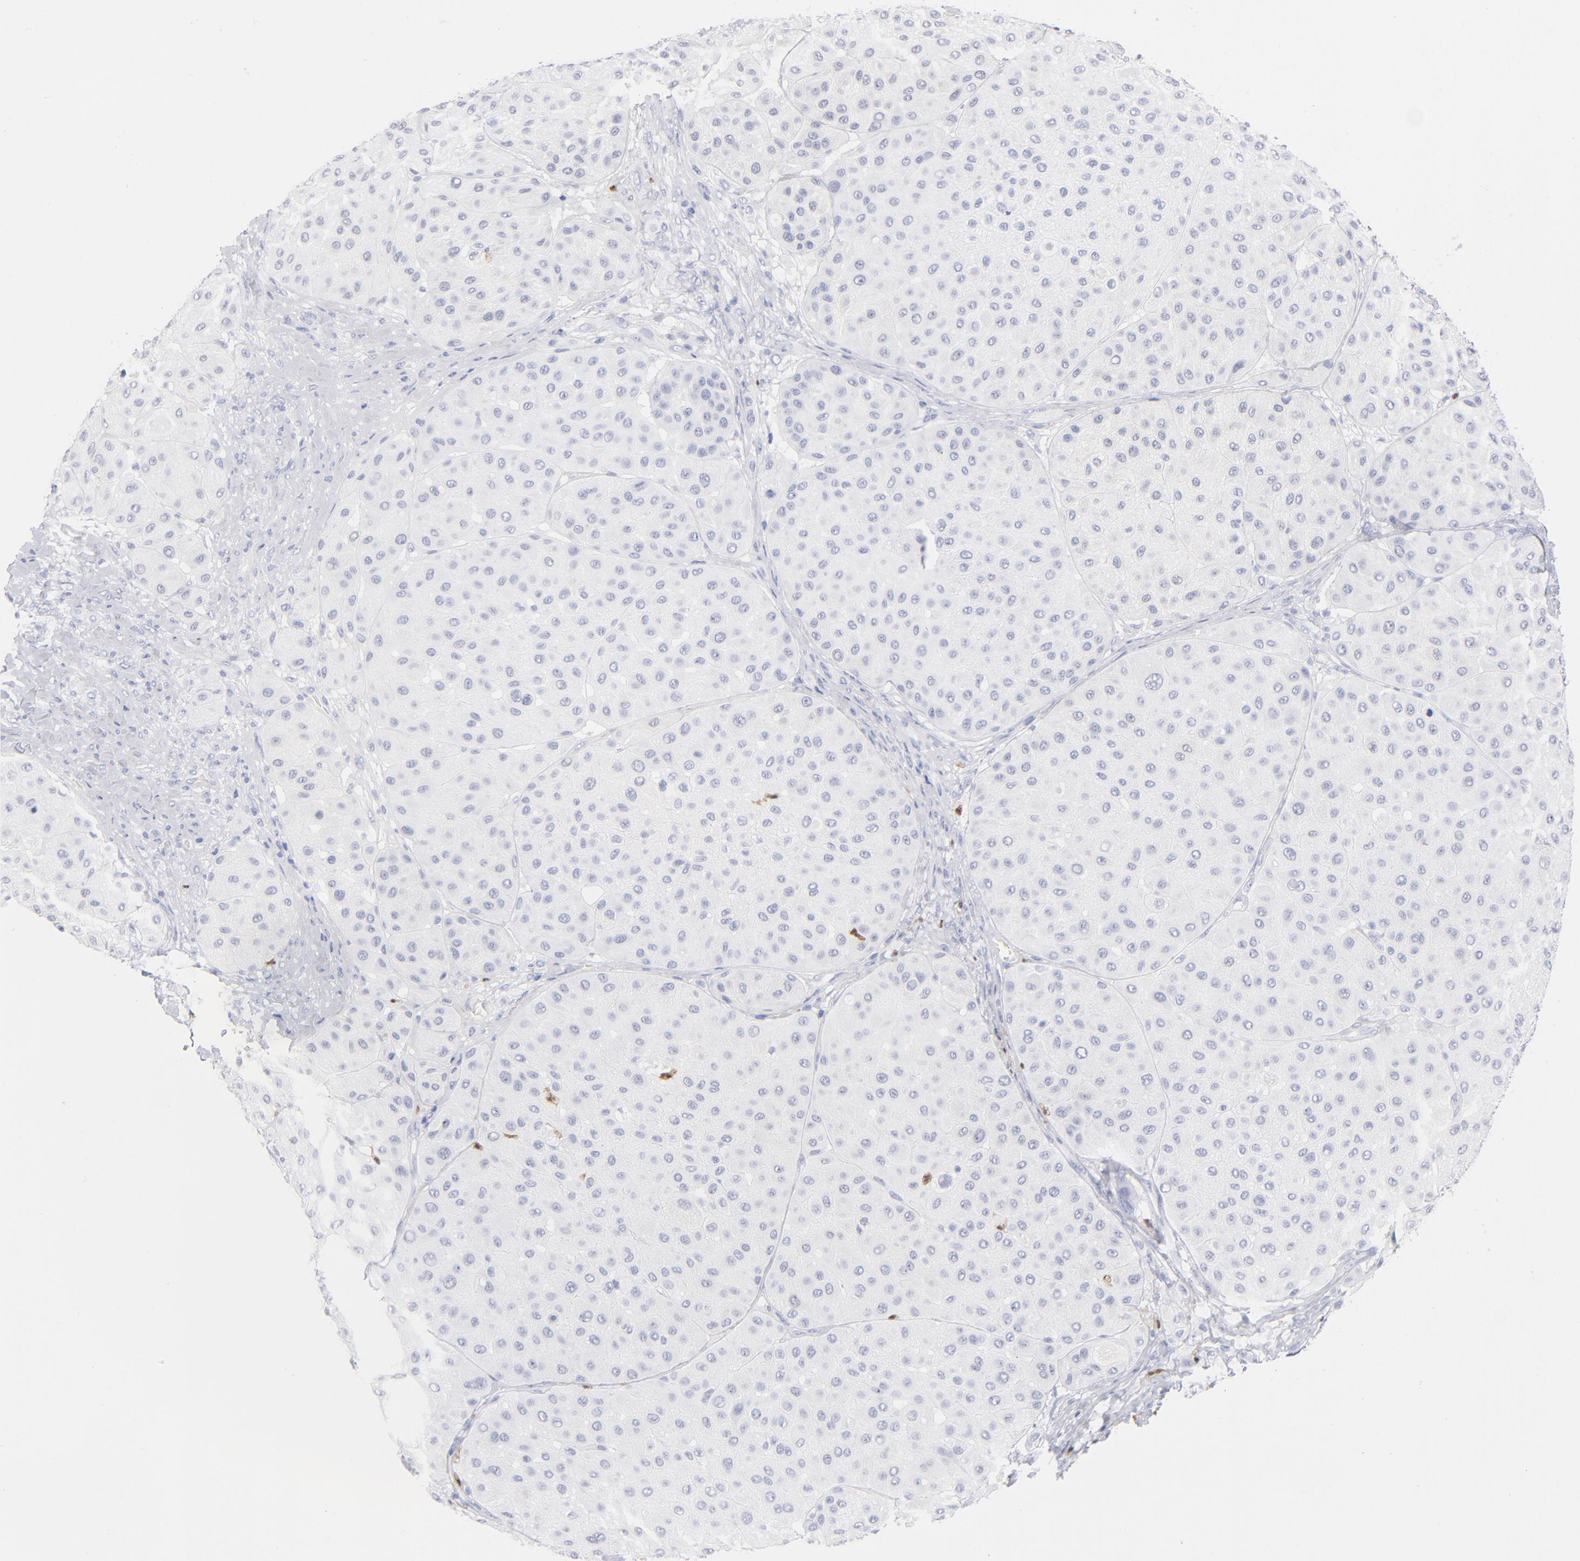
{"staining": {"intensity": "negative", "quantity": "none", "location": "none"}, "tissue": "melanoma", "cell_type": "Tumor cells", "image_type": "cancer", "snomed": [{"axis": "morphology", "description": "Normal tissue, NOS"}, {"axis": "morphology", "description": "Malignant melanoma, Metastatic site"}, {"axis": "topography", "description": "Skin"}], "caption": "IHC of human melanoma exhibits no expression in tumor cells. Nuclei are stained in blue.", "gene": "ARG1", "patient": {"sex": "male", "age": 41}}